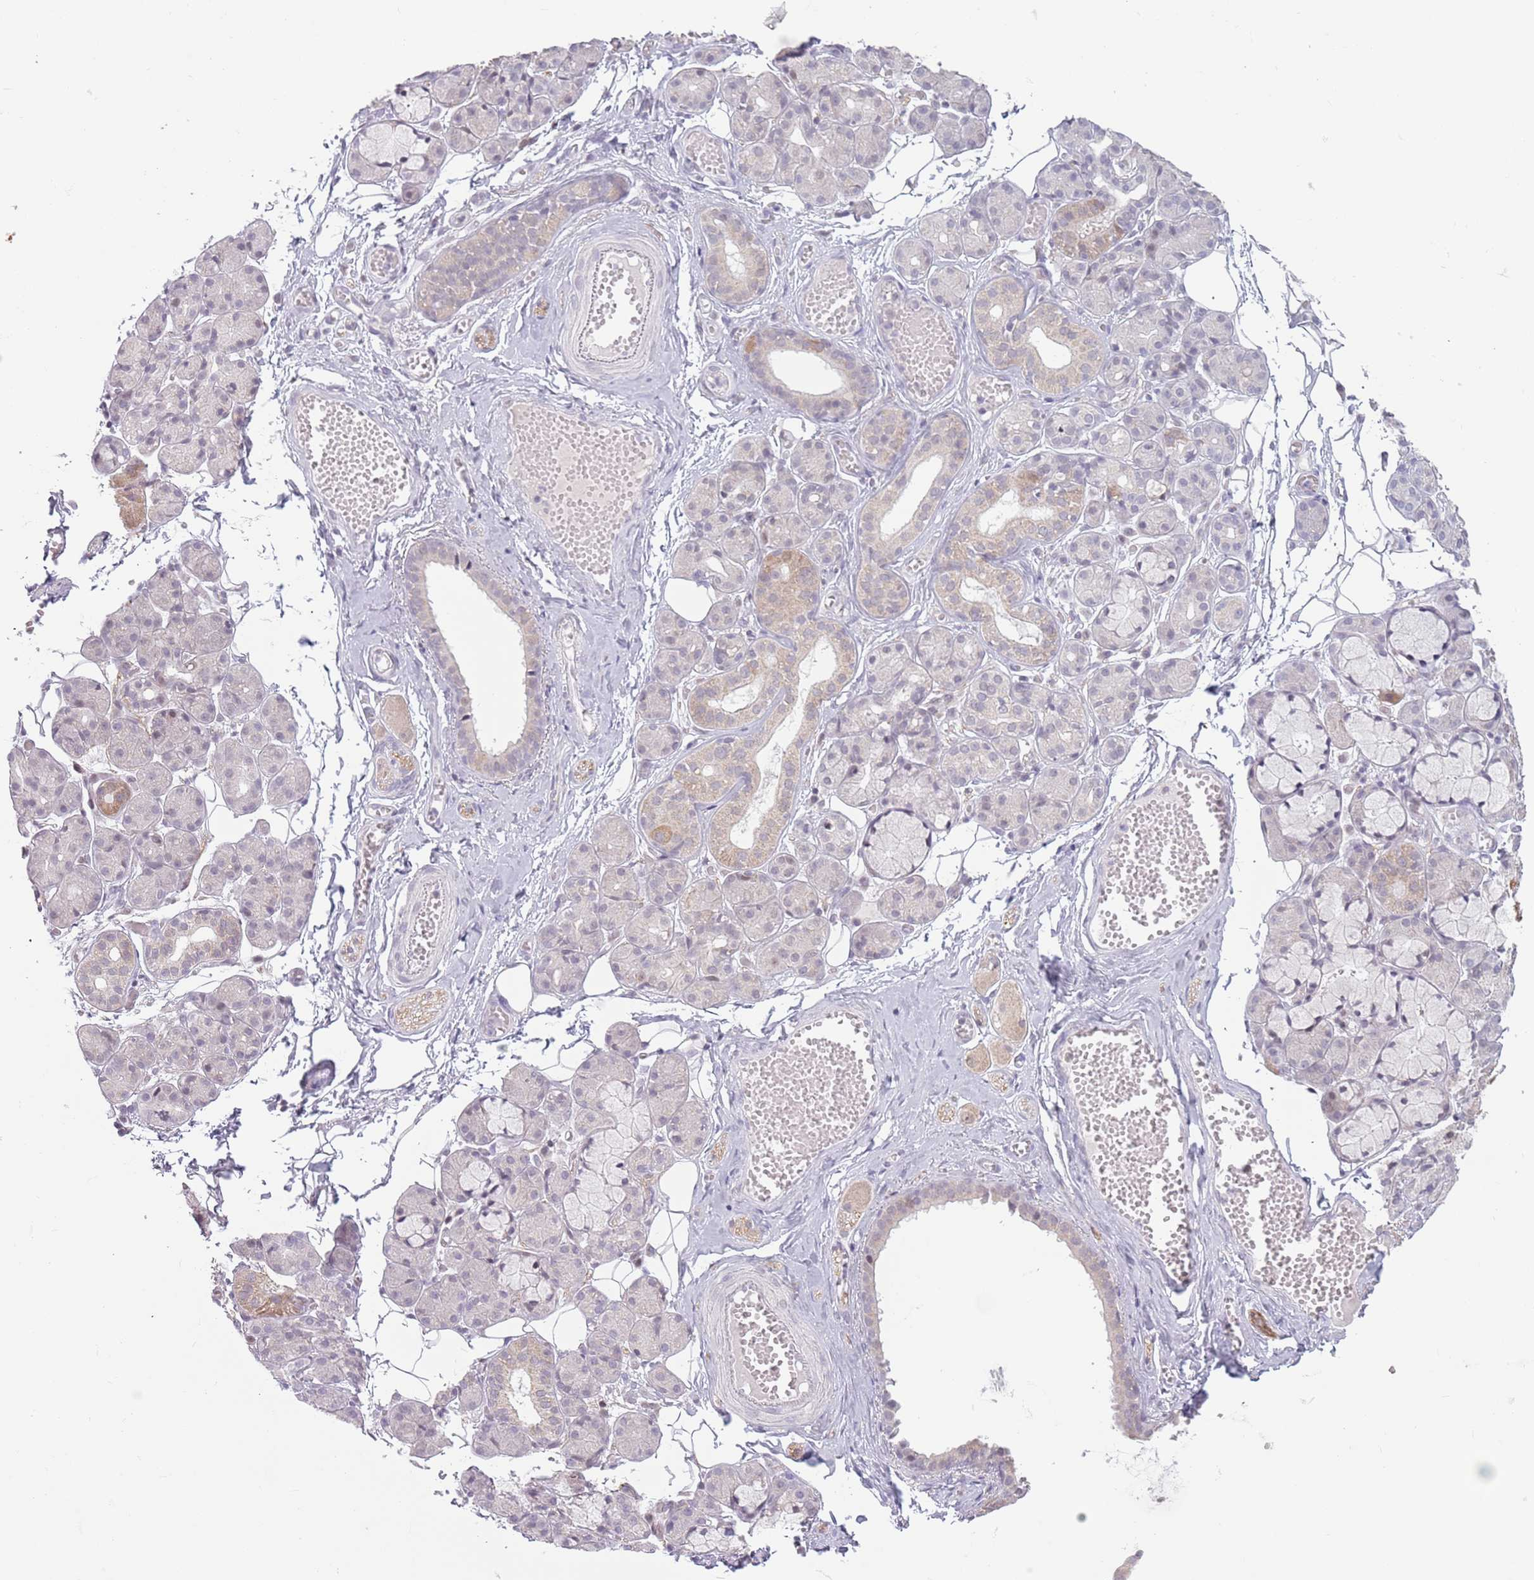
{"staining": {"intensity": "weak", "quantity": "<25%", "location": "cytoplasmic/membranous,nuclear"}, "tissue": "salivary gland", "cell_type": "Glandular cells", "image_type": "normal", "snomed": [{"axis": "morphology", "description": "Normal tissue, NOS"}, {"axis": "topography", "description": "Salivary gland"}], "caption": "DAB (3,3'-diaminobenzidine) immunohistochemical staining of benign human salivary gland shows no significant positivity in glandular cells.", "gene": "MRPL34", "patient": {"sex": "male", "age": 63}}